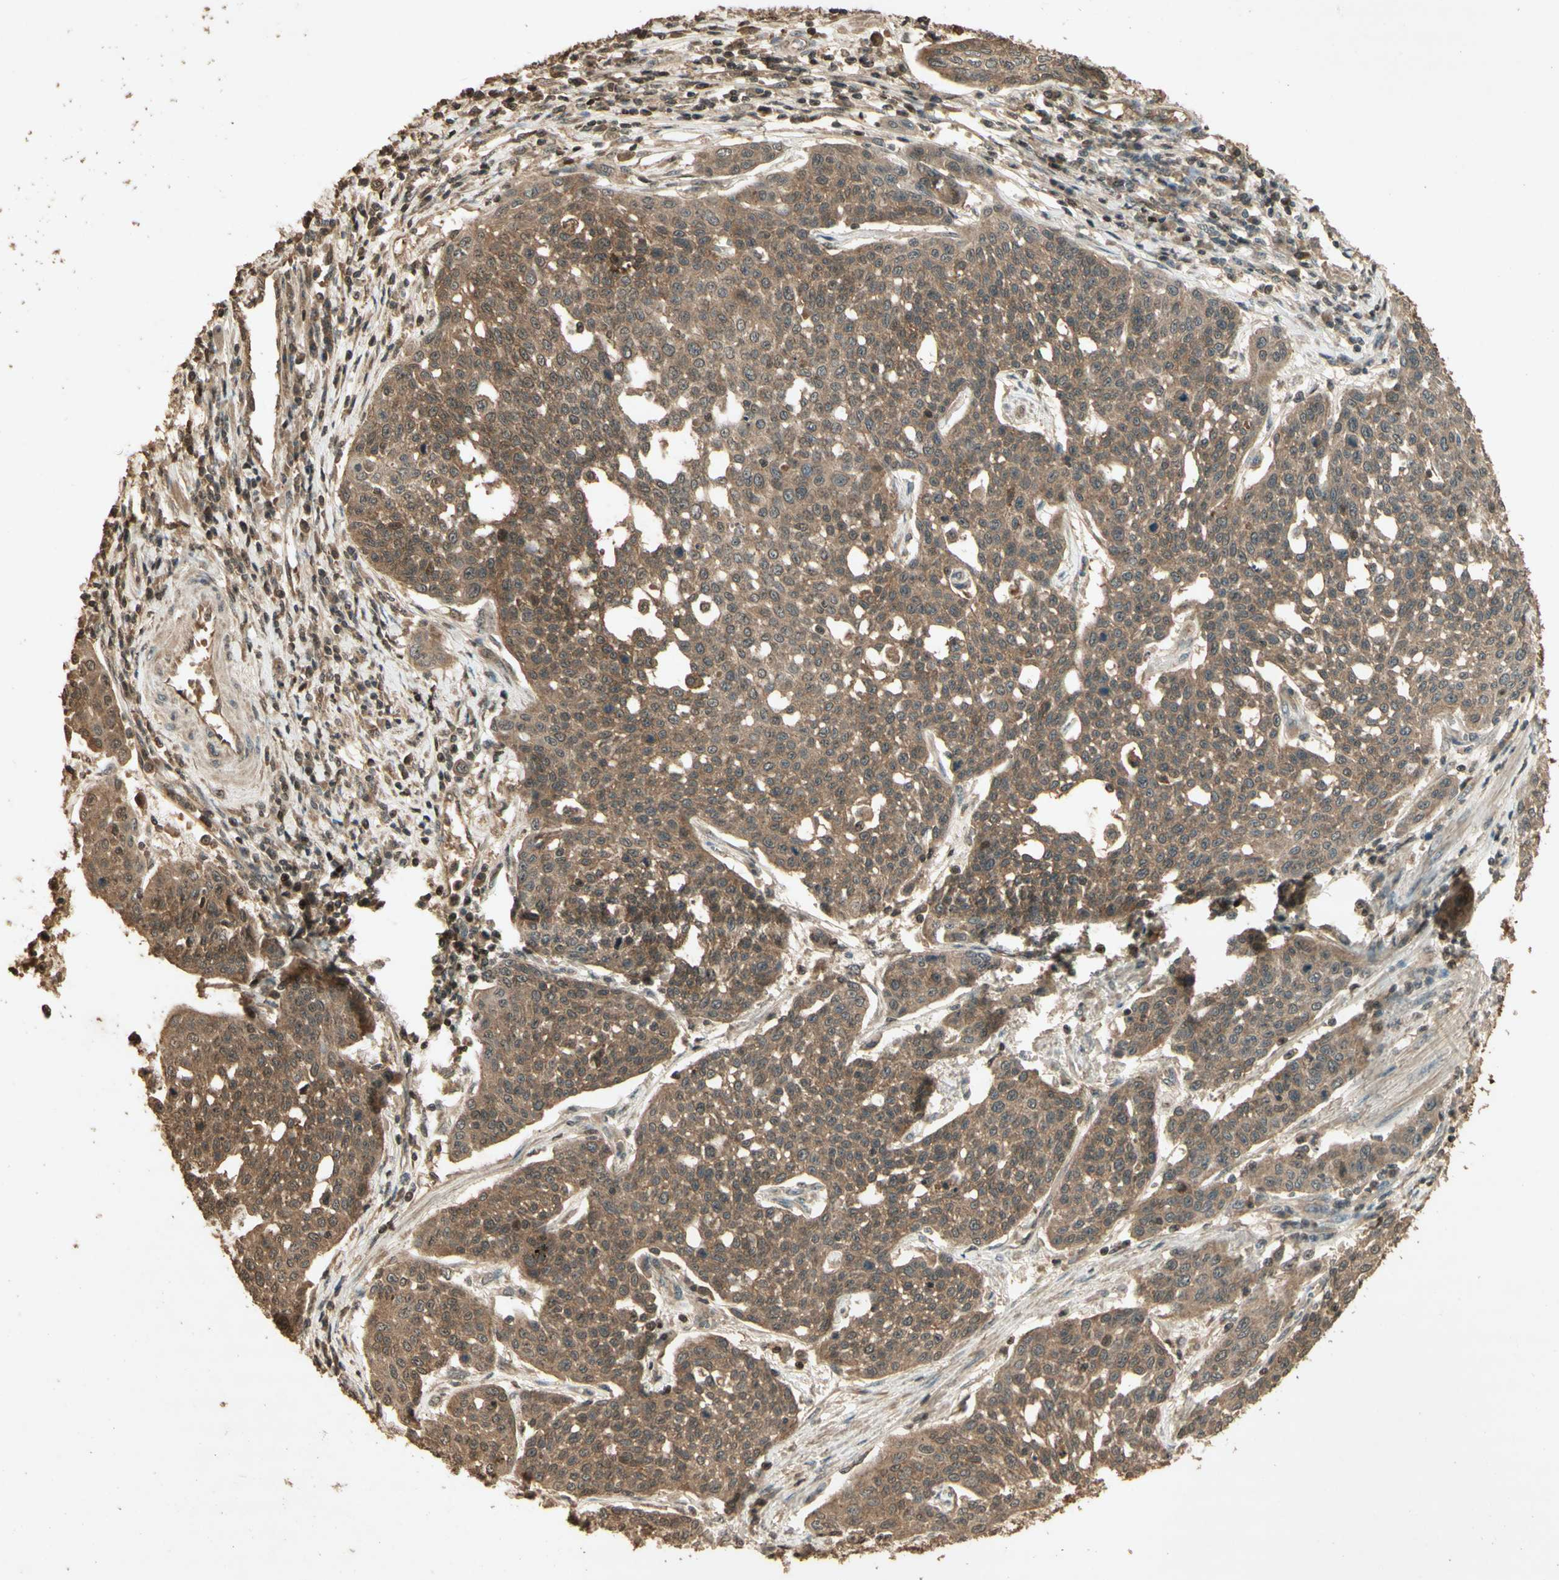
{"staining": {"intensity": "moderate", "quantity": ">75%", "location": "cytoplasmic/membranous"}, "tissue": "cervical cancer", "cell_type": "Tumor cells", "image_type": "cancer", "snomed": [{"axis": "morphology", "description": "Squamous cell carcinoma, NOS"}, {"axis": "topography", "description": "Cervix"}], "caption": "Protein staining reveals moderate cytoplasmic/membranous expression in about >75% of tumor cells in cervical squamous cell carcinoma. The protein is shown in brown color, while the nuclei are stained blue.", "gene": "SMAD9", "patient": {"sex": "female", "age": 34}}